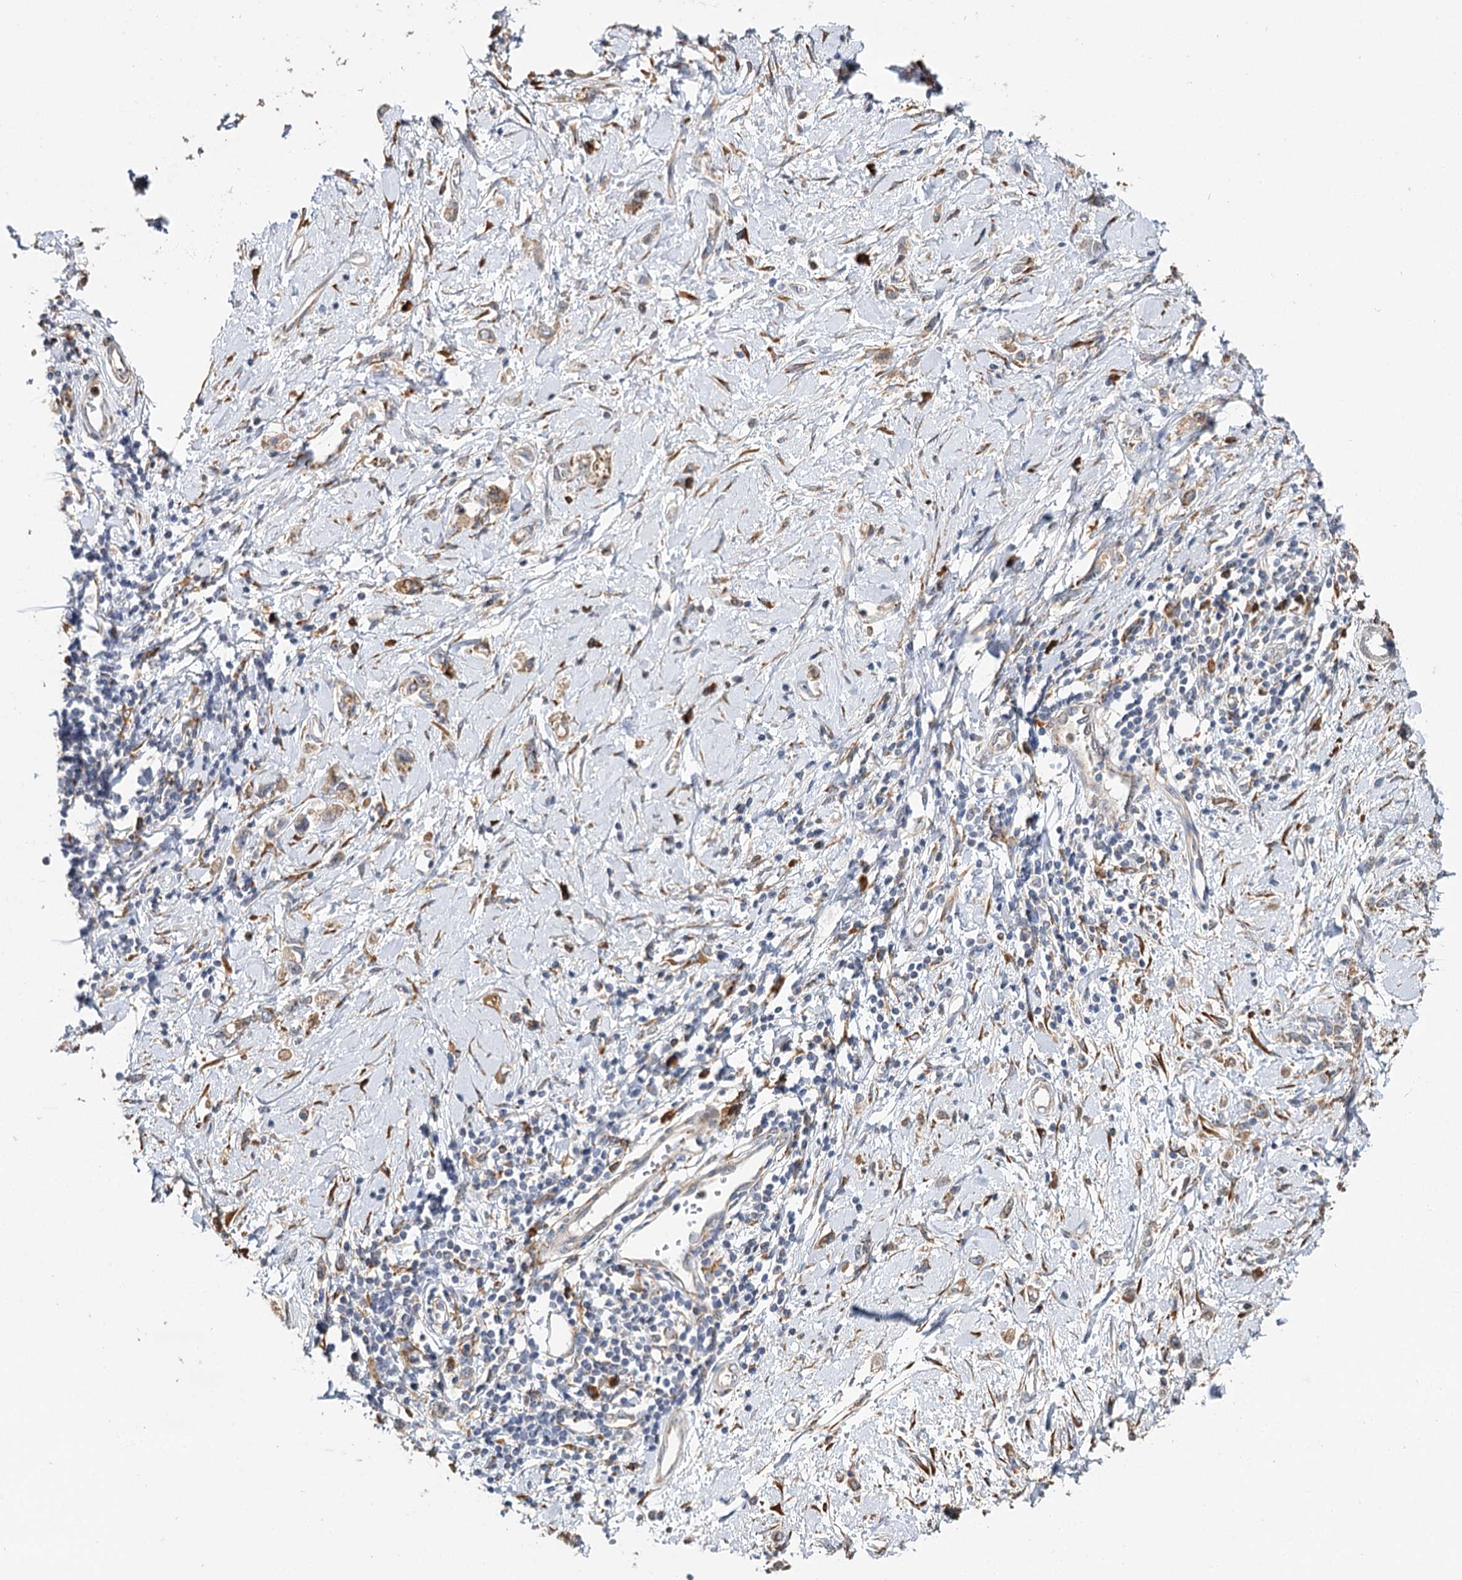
{"staining": {"intensity": "weak", "quantity": "25%-75%", "location": "cytoplasmic/membranous"}, "tissue": "stomach cancer", "cell_type": "Tumor cells", "image_type": "cancer", "snomed": [{"axis": "morphology", "description": "Adenocarcinoma, NOS"}, {"axis": "topography", "description": "Stomach"}], "caption": "Tumor cells show low levels of weak cytoplasmic/membranous staining in about 25%-75% of cells in human stomach adenocarcinoma.", "gene": "VEGFA", "patient": {"sex": "female", "age": 76}}